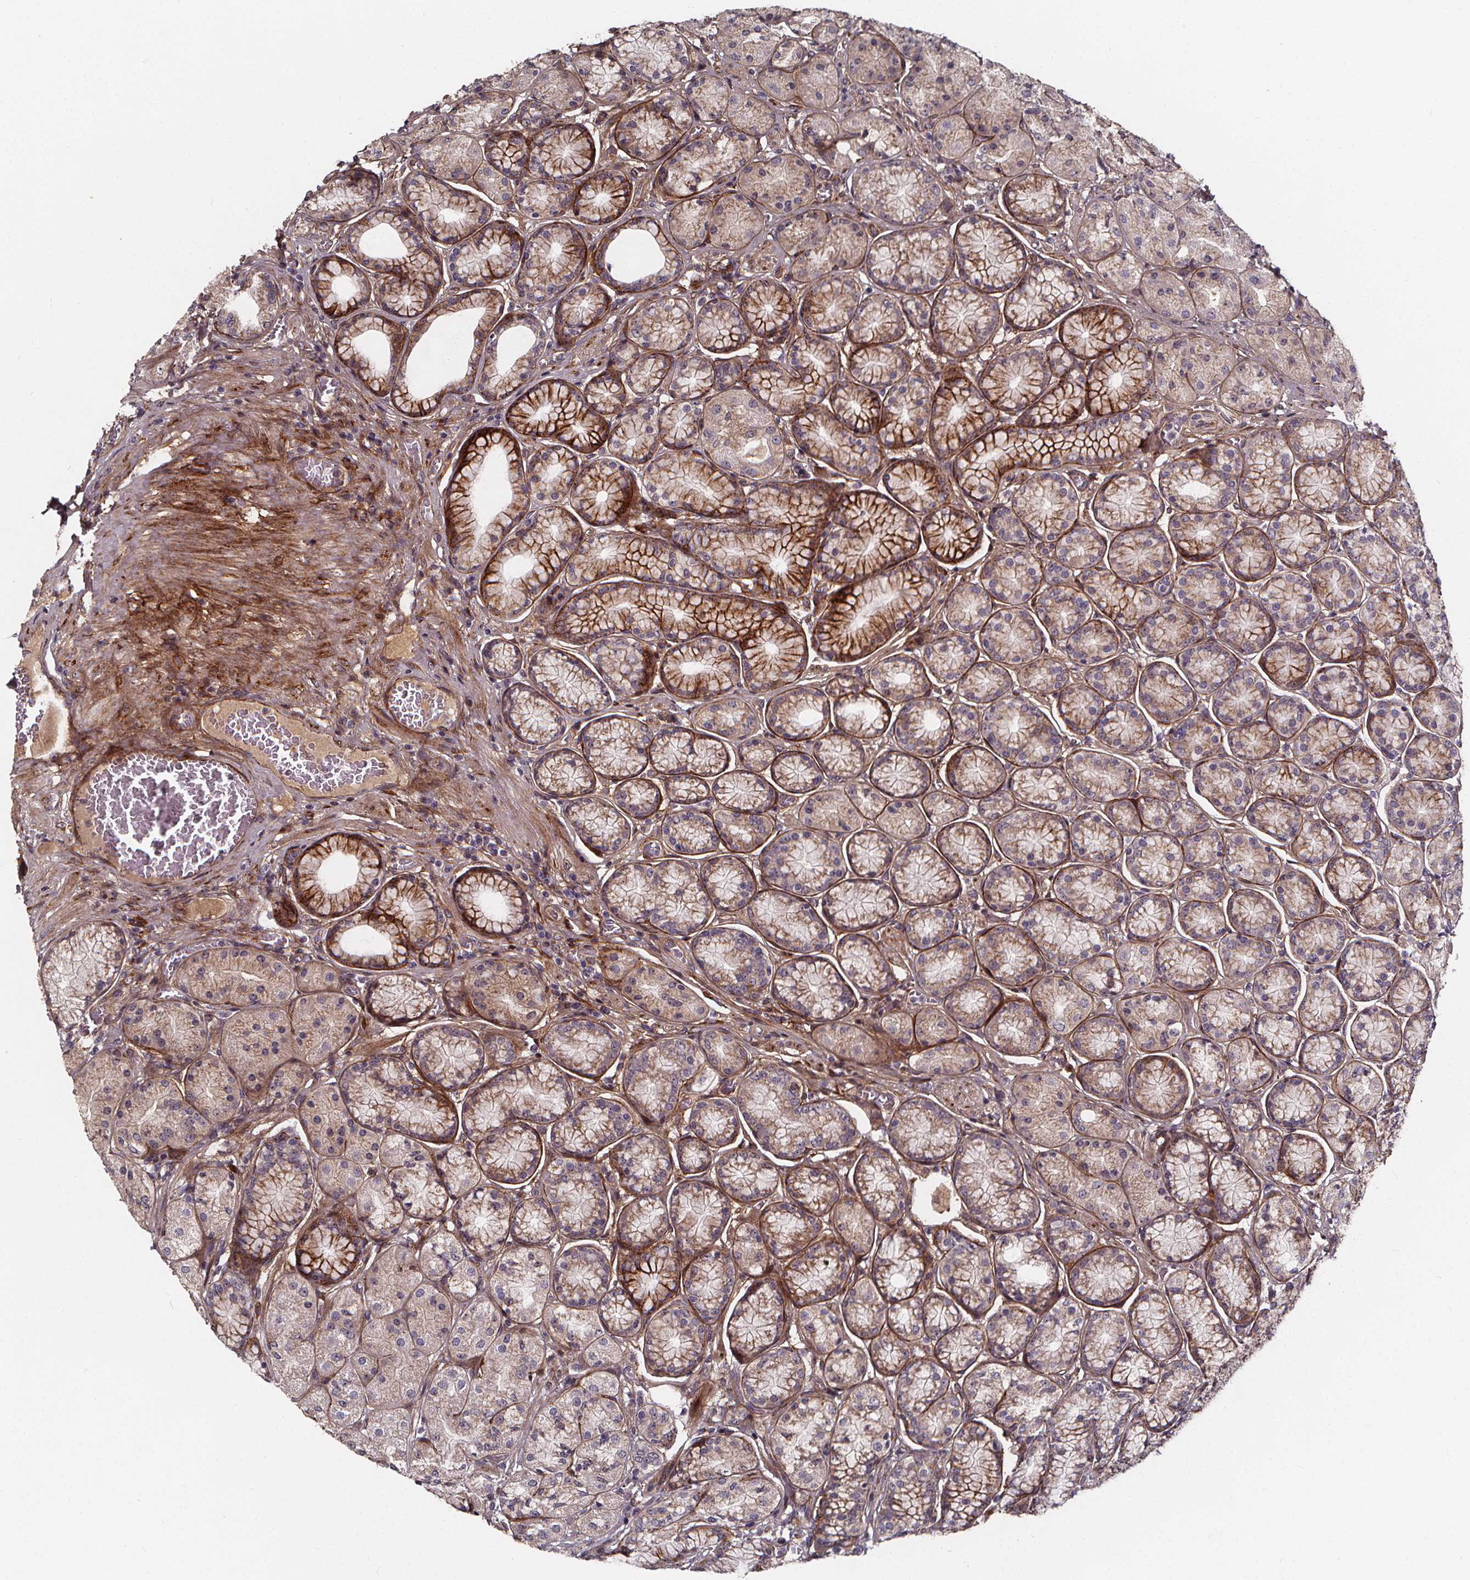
{"staining": {"intensity": "strong", "quantity": "<25%", "location": "cytoplasmic/membranous"}, "tissue": "stomach", "cell_type": "Glandular cells", "image_type": "normal", "snomed": [{"axis": "morphology", "description": "Normal tissue, NOS"}, {"axis": "morphology", "description": "Adenocarcinoma, NOS"}, {"axis": "morphology", "description": "Adenocarcinoma, High grade"}, {"axis": "topography", "description": "Stomach, upper"}, {"axis": "topography", "description": "Stomach"}], "caption": "Glandular cells exhibit medium levels of strong cytoplasmic/membranous staining in approximately <25% of cells in unremarkable human stomach. (DAB IHC, brown staining for protein, blue staining for nuclei).", "gene": "AEBP1", "patient": {"sex": "female", "age": 65}}